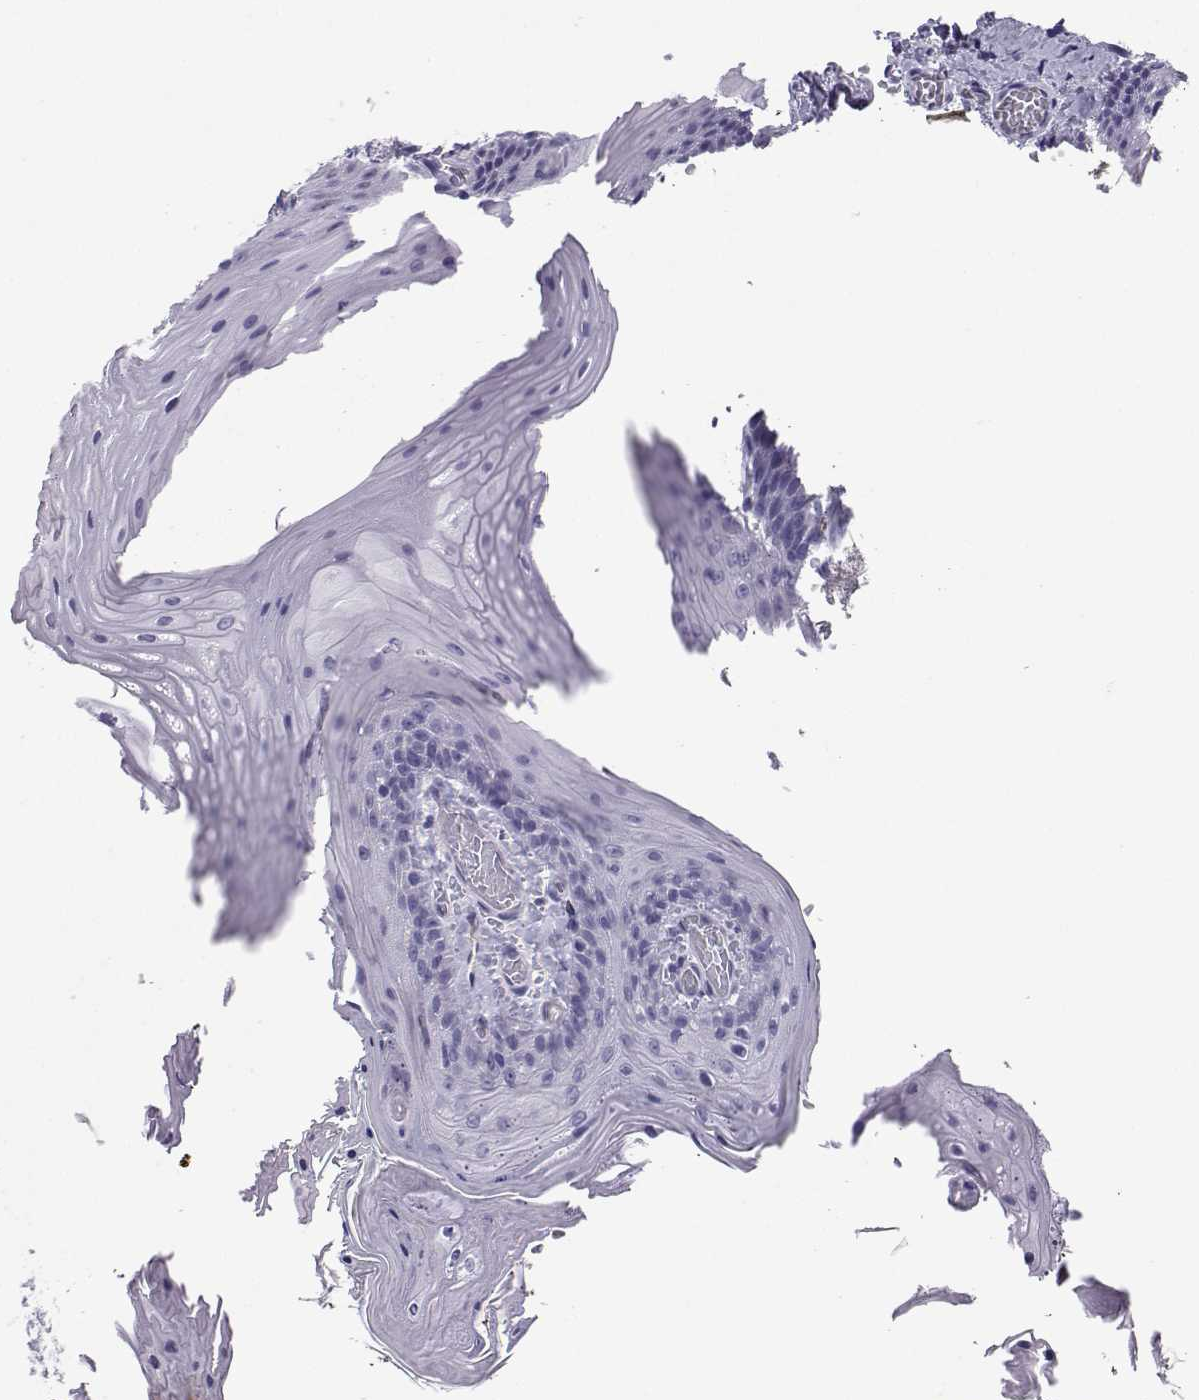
{"staining": {"intensity": "negative", "quantity": "none", "location": "none"}, "tissue": "oral mucosa", "cell_type": "Squamous epithelial cells", "image_type": "normal", "snomed": [{"axis": "morphology", "description": "Normal tissue, NOS"}, {"axis": "topography", "description": "Oral tissue"}], "caption": "An image of human oral mucosa is negative for staining in squamous epithelial cells. (DAB immunohistochemistry with hematoxylin counter stain).", "gene": "CFAP70", "patient": {"sex": "male", "age": 9}}